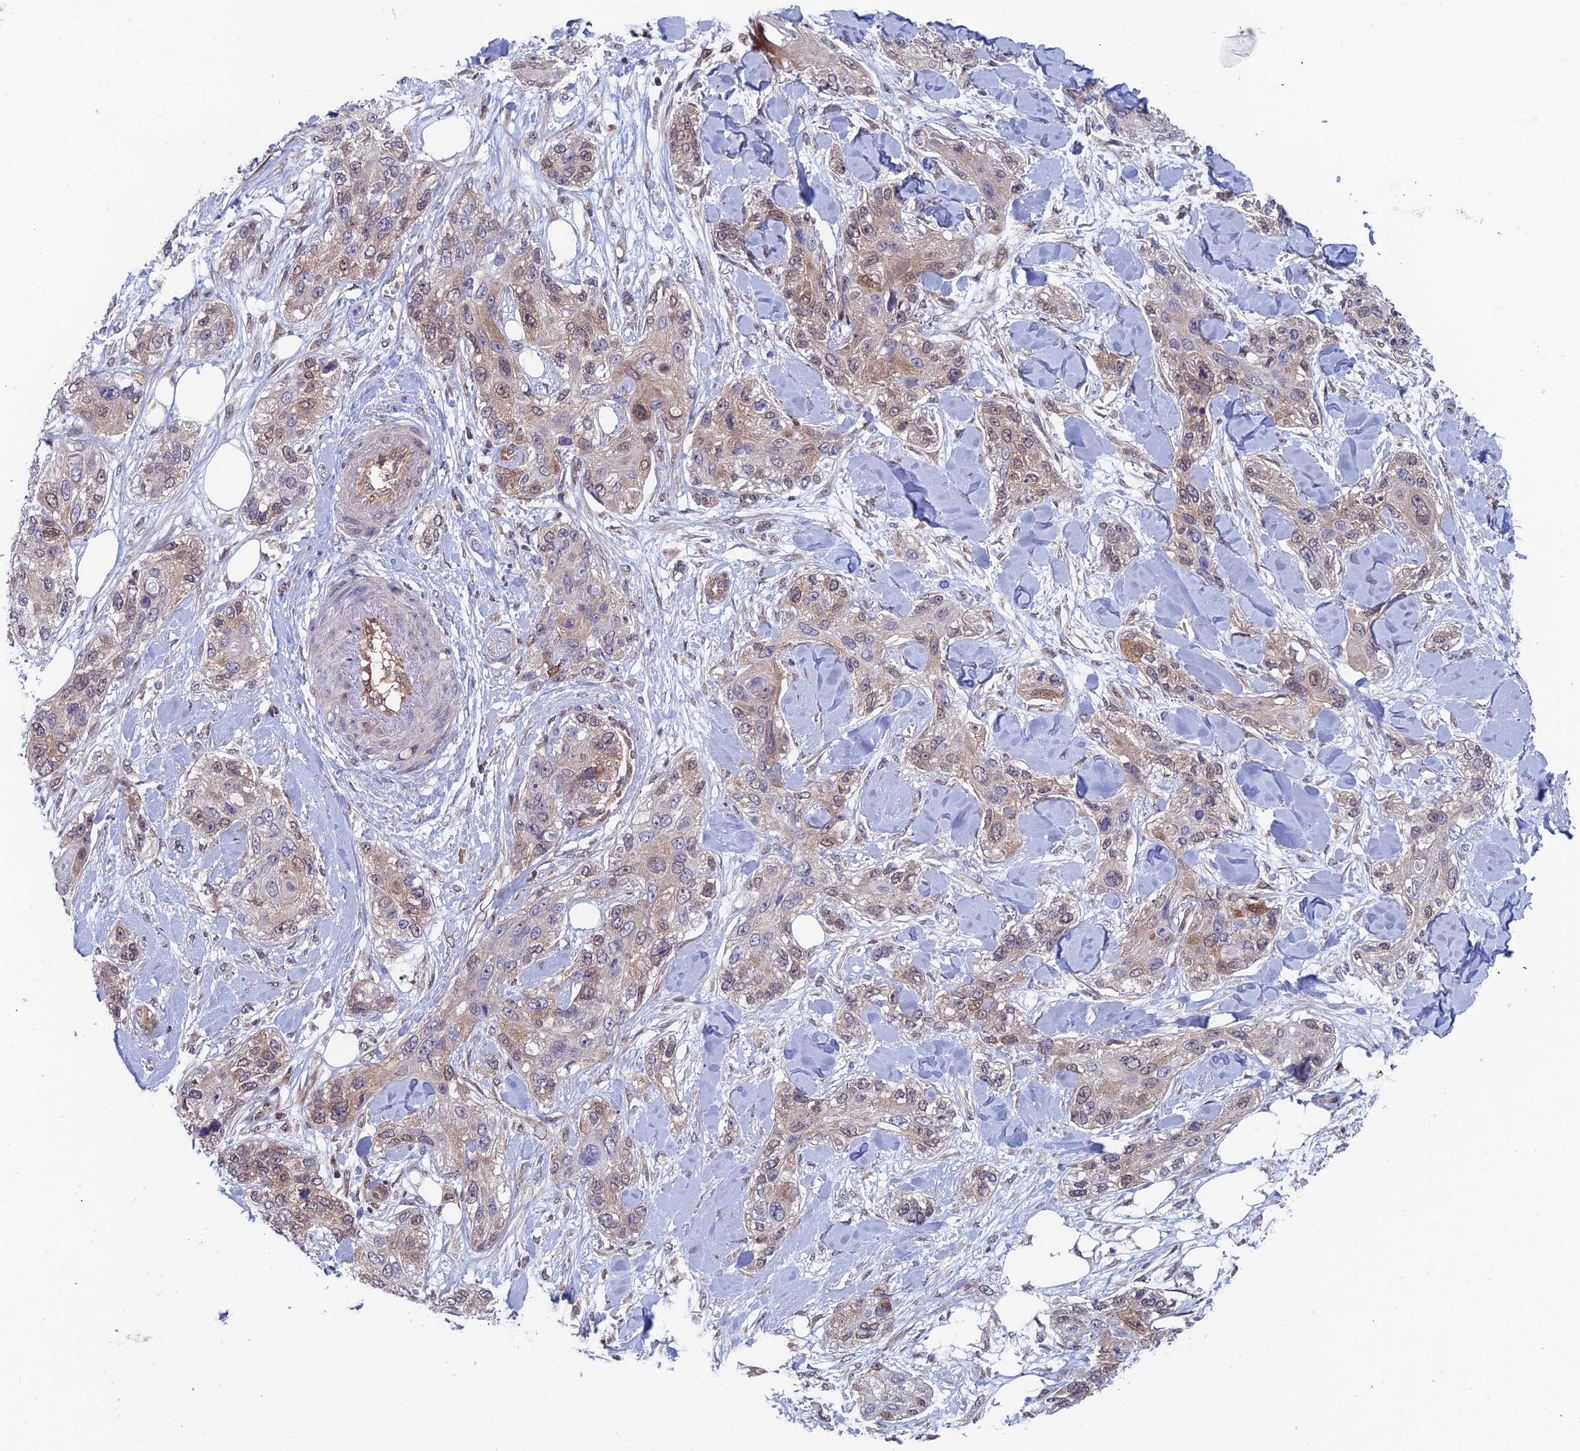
{"staining": {"intensity": "weak", "quantity": "25%-75%", "location": "cytoplasmic/membranous,nuclear"}, "tissue": "skin cancer", "cell_type": "Tumor cells", "image_type": "cancer", "snomed": [{"axis": "morphology", "description": "Normal tissue, NOS"}, {"axis": "morphology", "description": "Squamous cell carcinoma, NOS"}, {"axis": "topography", "description": "Skin"}], "caption": "Tumor cells reveal low levels of weak cytoplasmic/membranous and nuclear positivity in approximately 25%-75% of cells in skin squamous cell carcinoma. The staining is performed using DAB (3,3'-diaminobenzidine) brown chromogen to label protein expression. The nuclei are counter-stained blue using hematoxylin.", "gene": "IGBP1", "patient": {"sex": "male", "age": 72}}